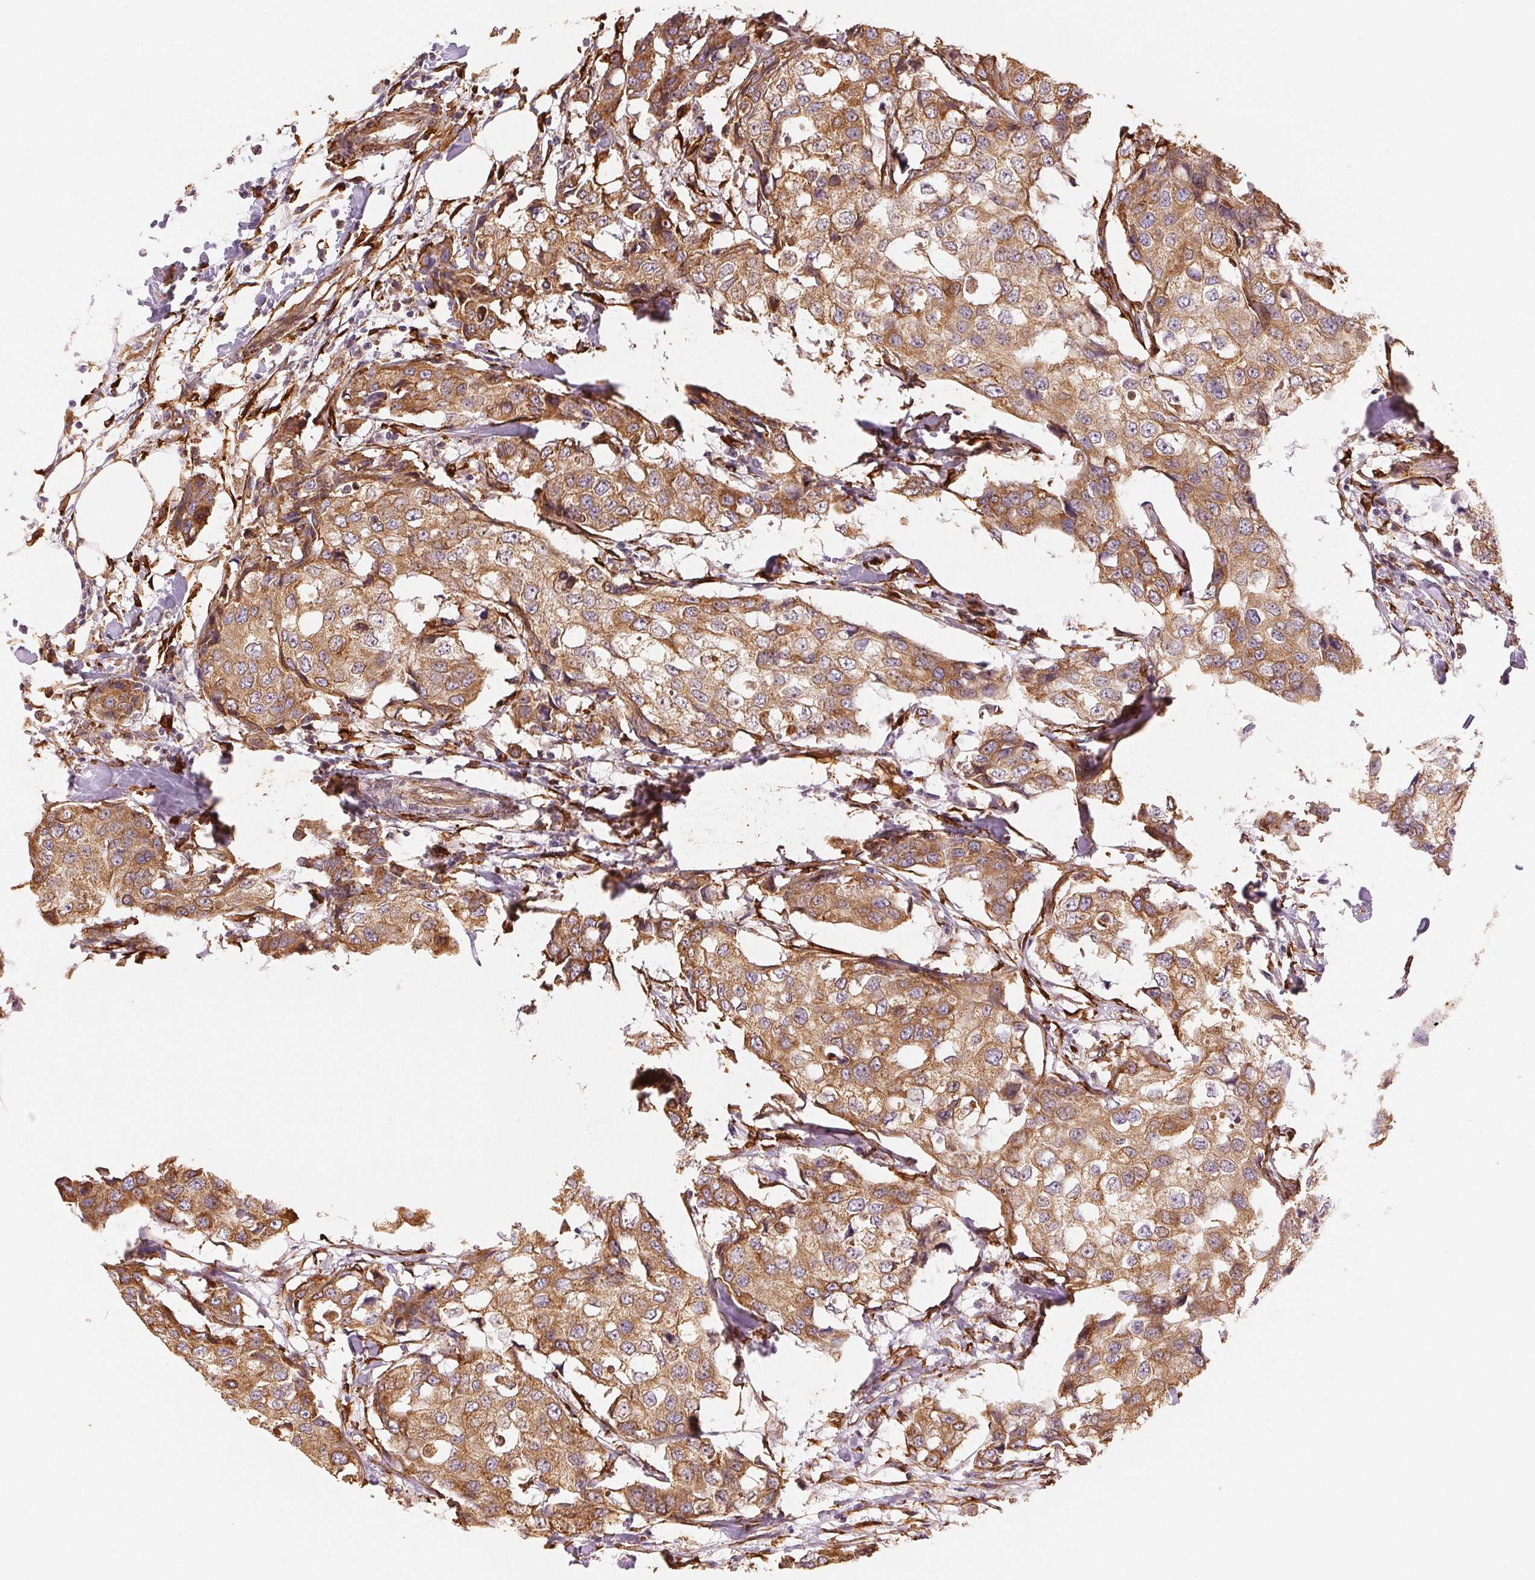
{"staining": {"intensity": "moderate", "quantity": ">75%", "location": "cytoplasmic/membranous"}, "tissue": "breast cancer", "cell_type": "Tumor cells", "image_type": "cancer", "snomed": [{"axis": "morphology", "description": "Duct carcinoma"}, {"axis": "topography", "description": "Breast"}], "caption": "A high-resolution photomicrograph shows immunohistochemistry staining of invasive ductal carcinoma (breast), which shows moderate cytoplasmic/membranous staining in approximately >75% of tumor cells.", "gene": "RCN3", "patient": {"sex": "female", "age": 27}}